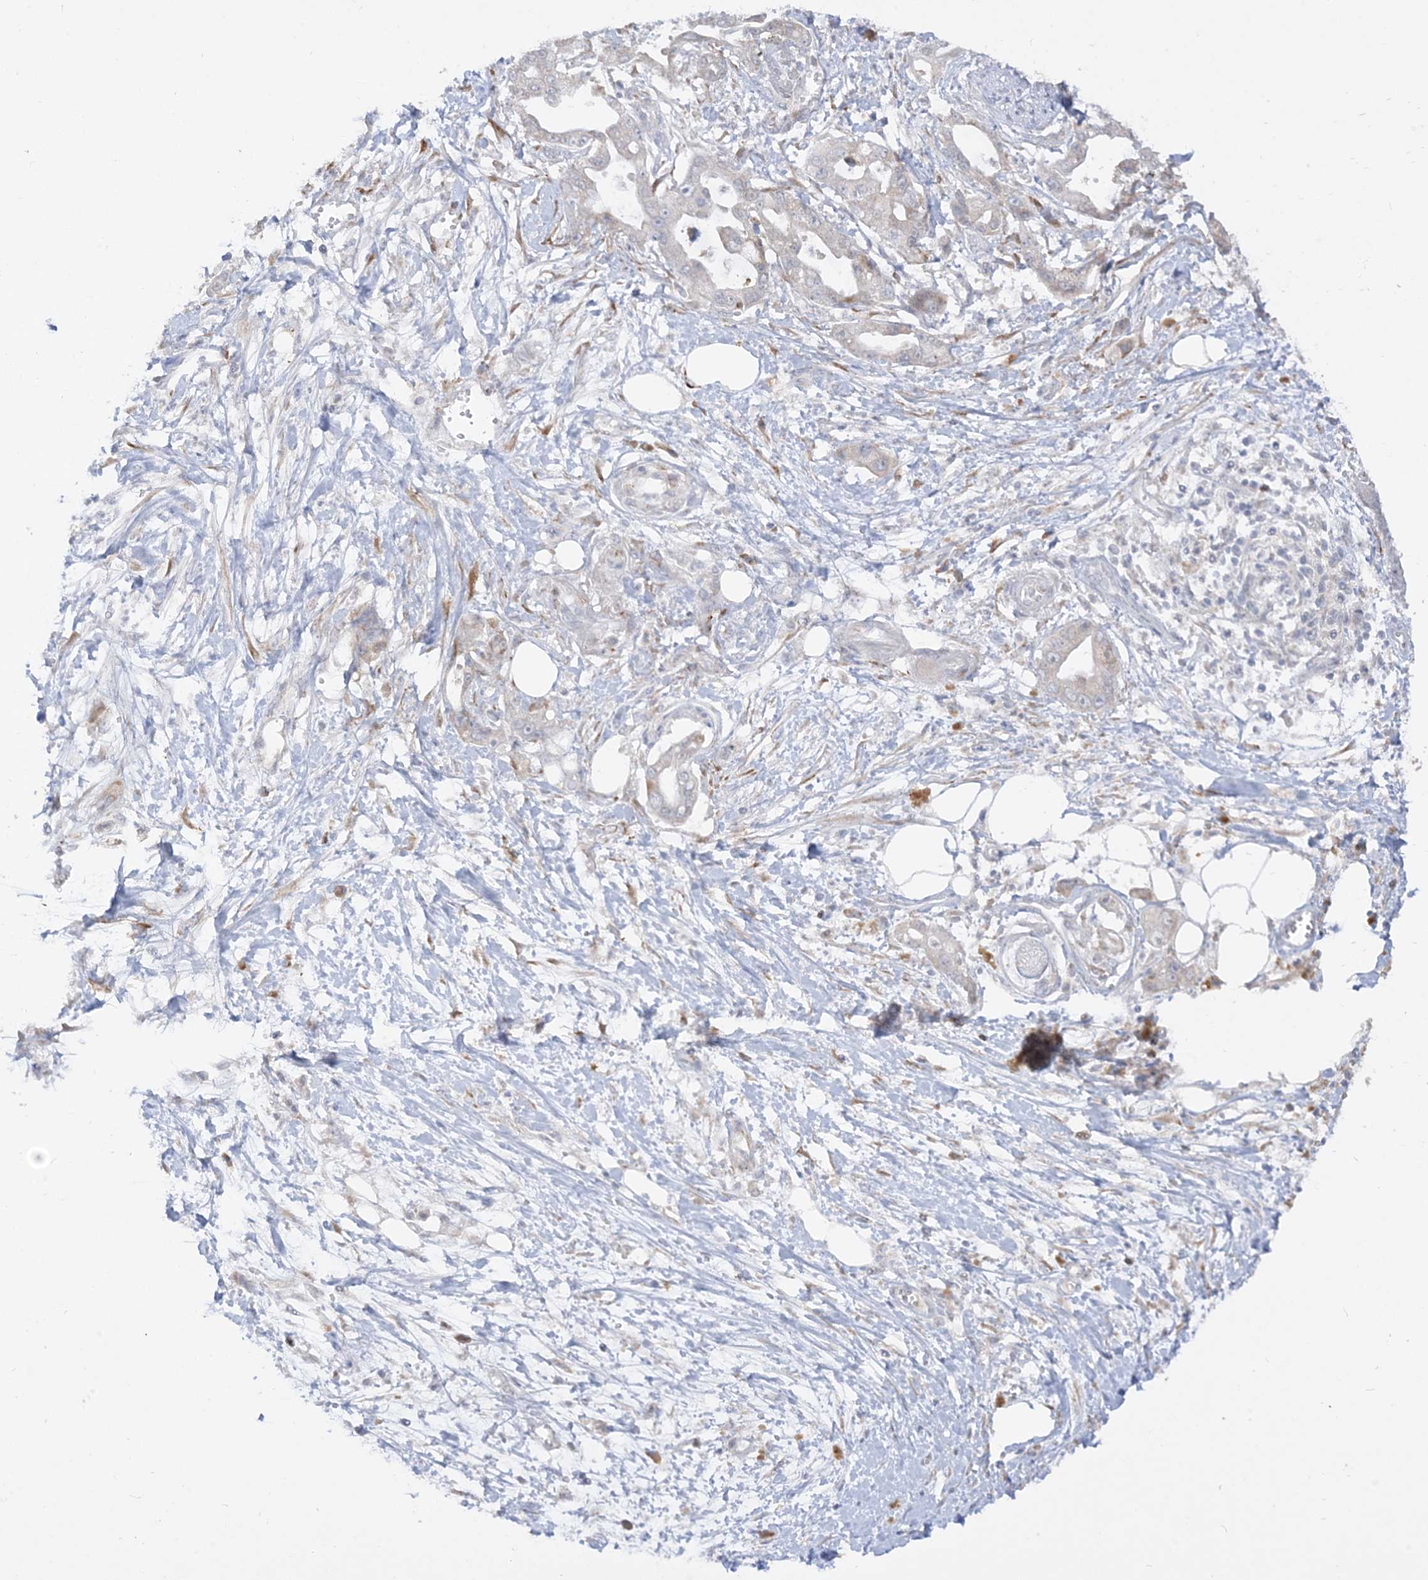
{"staining": {"intensity": "negative", "quantity": "none", "location": "none"}, "tissue": "pancreatic cancer", "cell_type": "Tumor cells", "image_type": "cancer", "snomed": [{"axis": "morphology", "description": "Adenocarcinoma, NOS"}, {"axis": "topography", "description": "Pancreas"}], "caption": "Immunohistochemistry (IHC) micrograph of adenocarcinoma (pancreatic) stained for a protein (brown), which demonstrates no staining in tumor cells.", "gene": "LOXL3", "patient": {"sex": "male", "age": 68}}